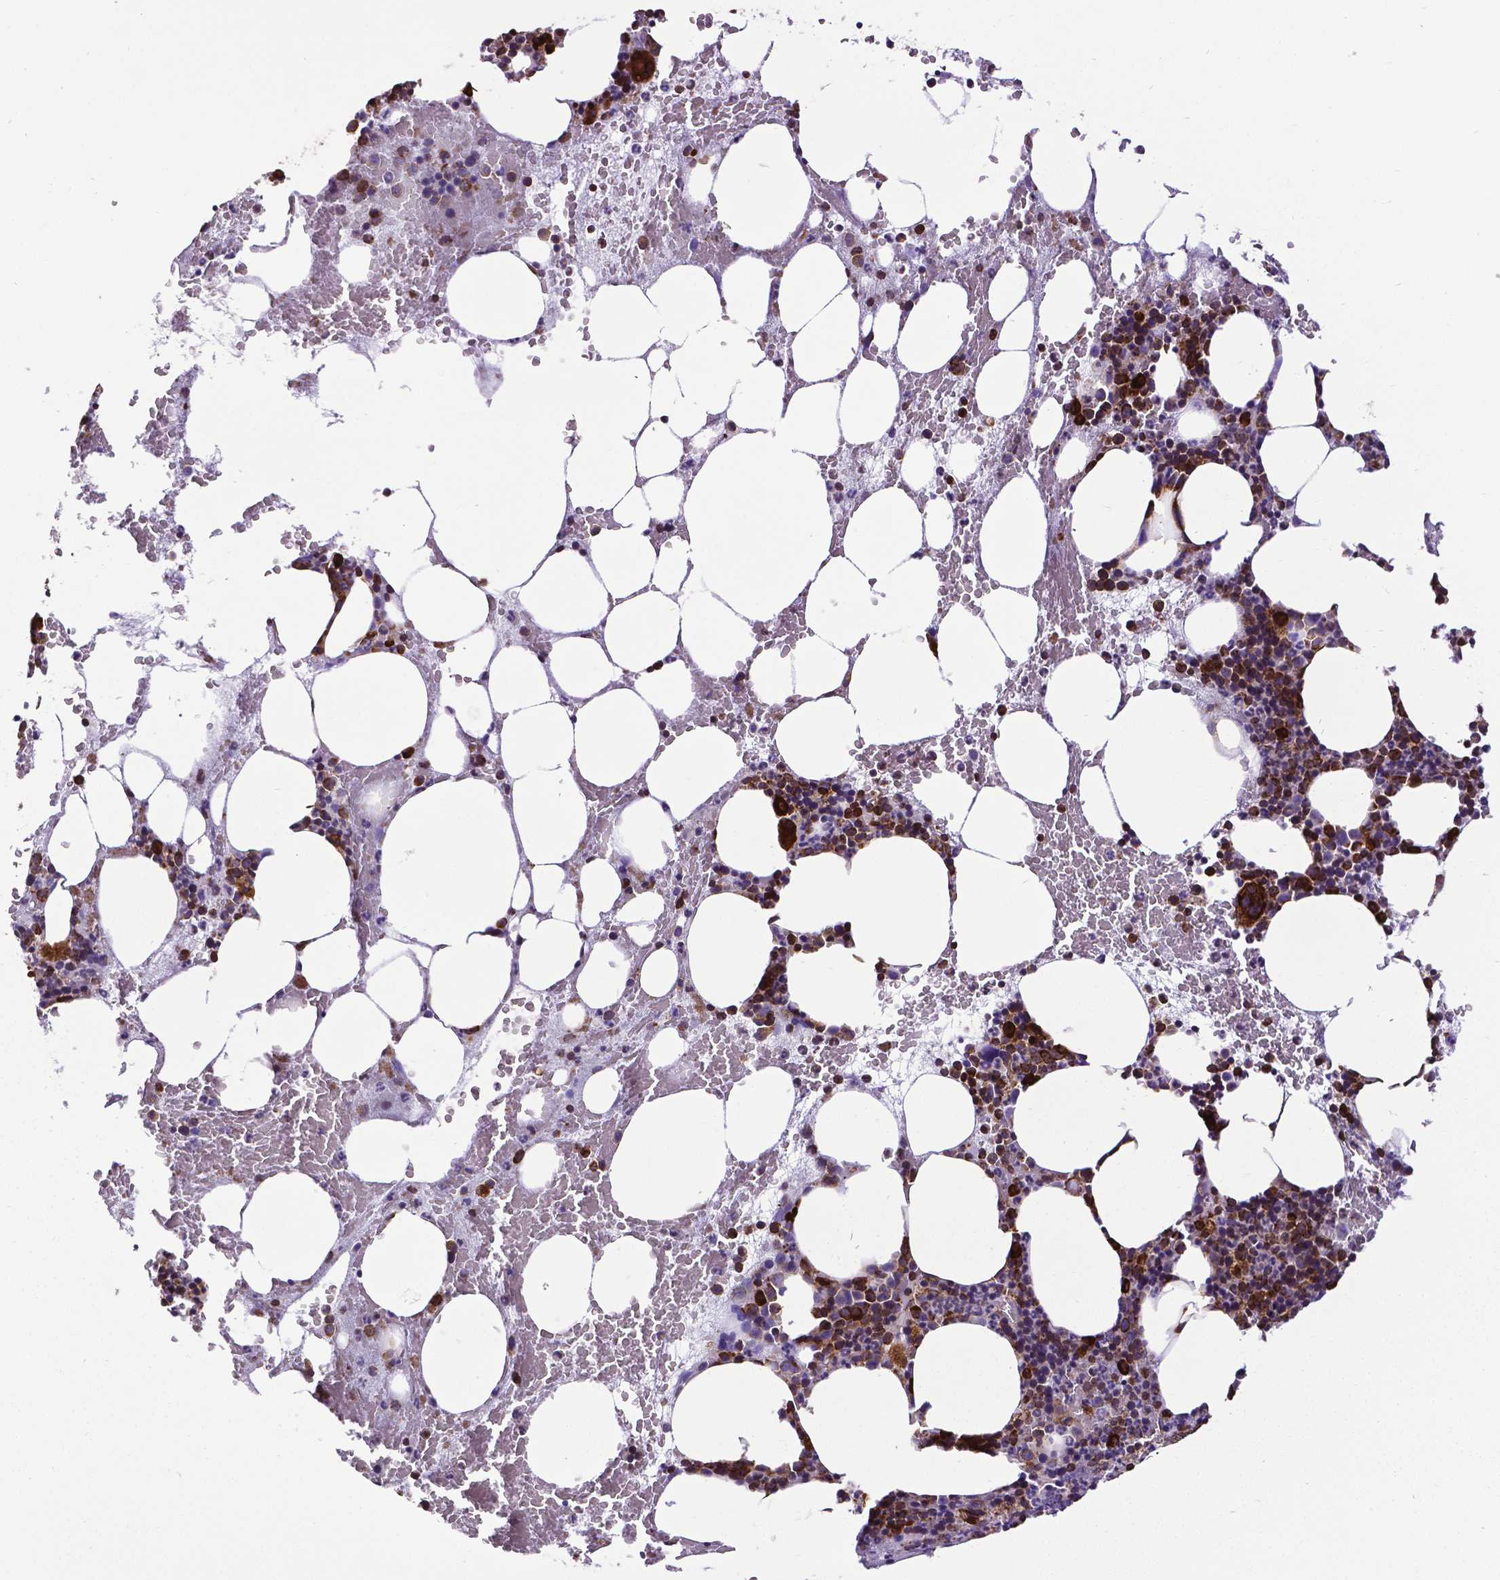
{"staining": {"intensity": "strong", "quantity": ">75%", "location": "cytoplasmic/membranous"}, "tissue": "bone marrow", "cell_type": "Hematopoietic cells", "image_type": "normal", "snomed": [{"axis": "morphology", "description": "Normal tissue, NOS"}, {"axis": "topography", "description": "Bone marrow"}], "caption": "A brown stain shows strong cytoplasmic/membranous expression of a protein in hematopoietic cells of normal human bone marrow. (DAB IHC with brightfield microscopy, high magnification).", "gene": "MTDH", "patient": {"sex": "male", "age": 89}}